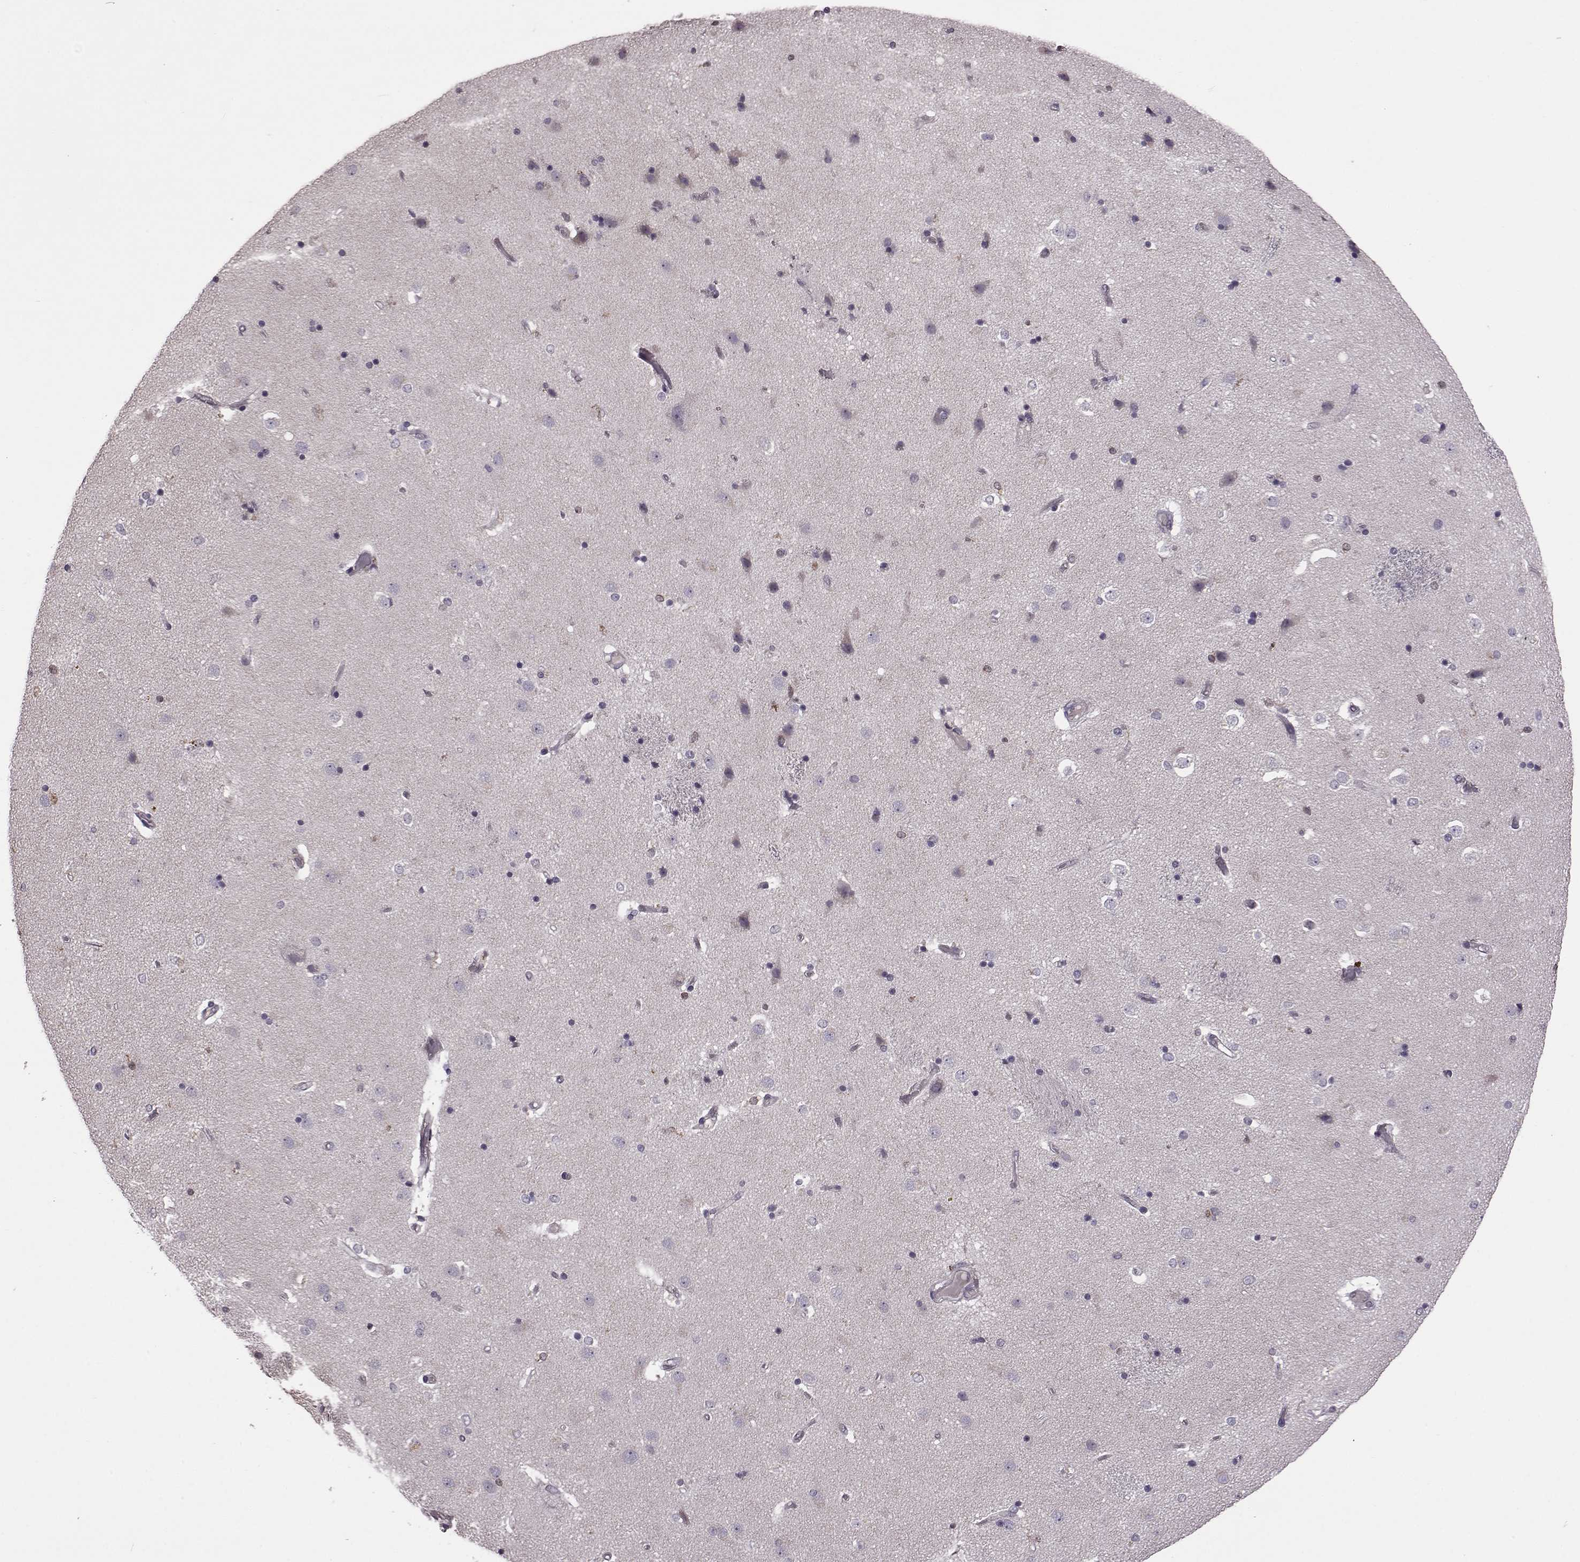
{"staining": {"intensity": "negative", "quantity": "none", "location": "none"}, "tissue": "caudate", "cell_type": "Glial cells", "image_type": "normal", "snomed": [{"axis": "morphology", "description": "Normal tissue, NOS"}, {"axis": "topography", "description": "Lateral ventricle wall"}], "caption": "IHC photomicrograph of benign caudate: human caudate stained with DAB demonstrates no significant protein staining in glial cells.", "gene": "CDC42SE1", "patient": {"sex": "female", "age": 71}}